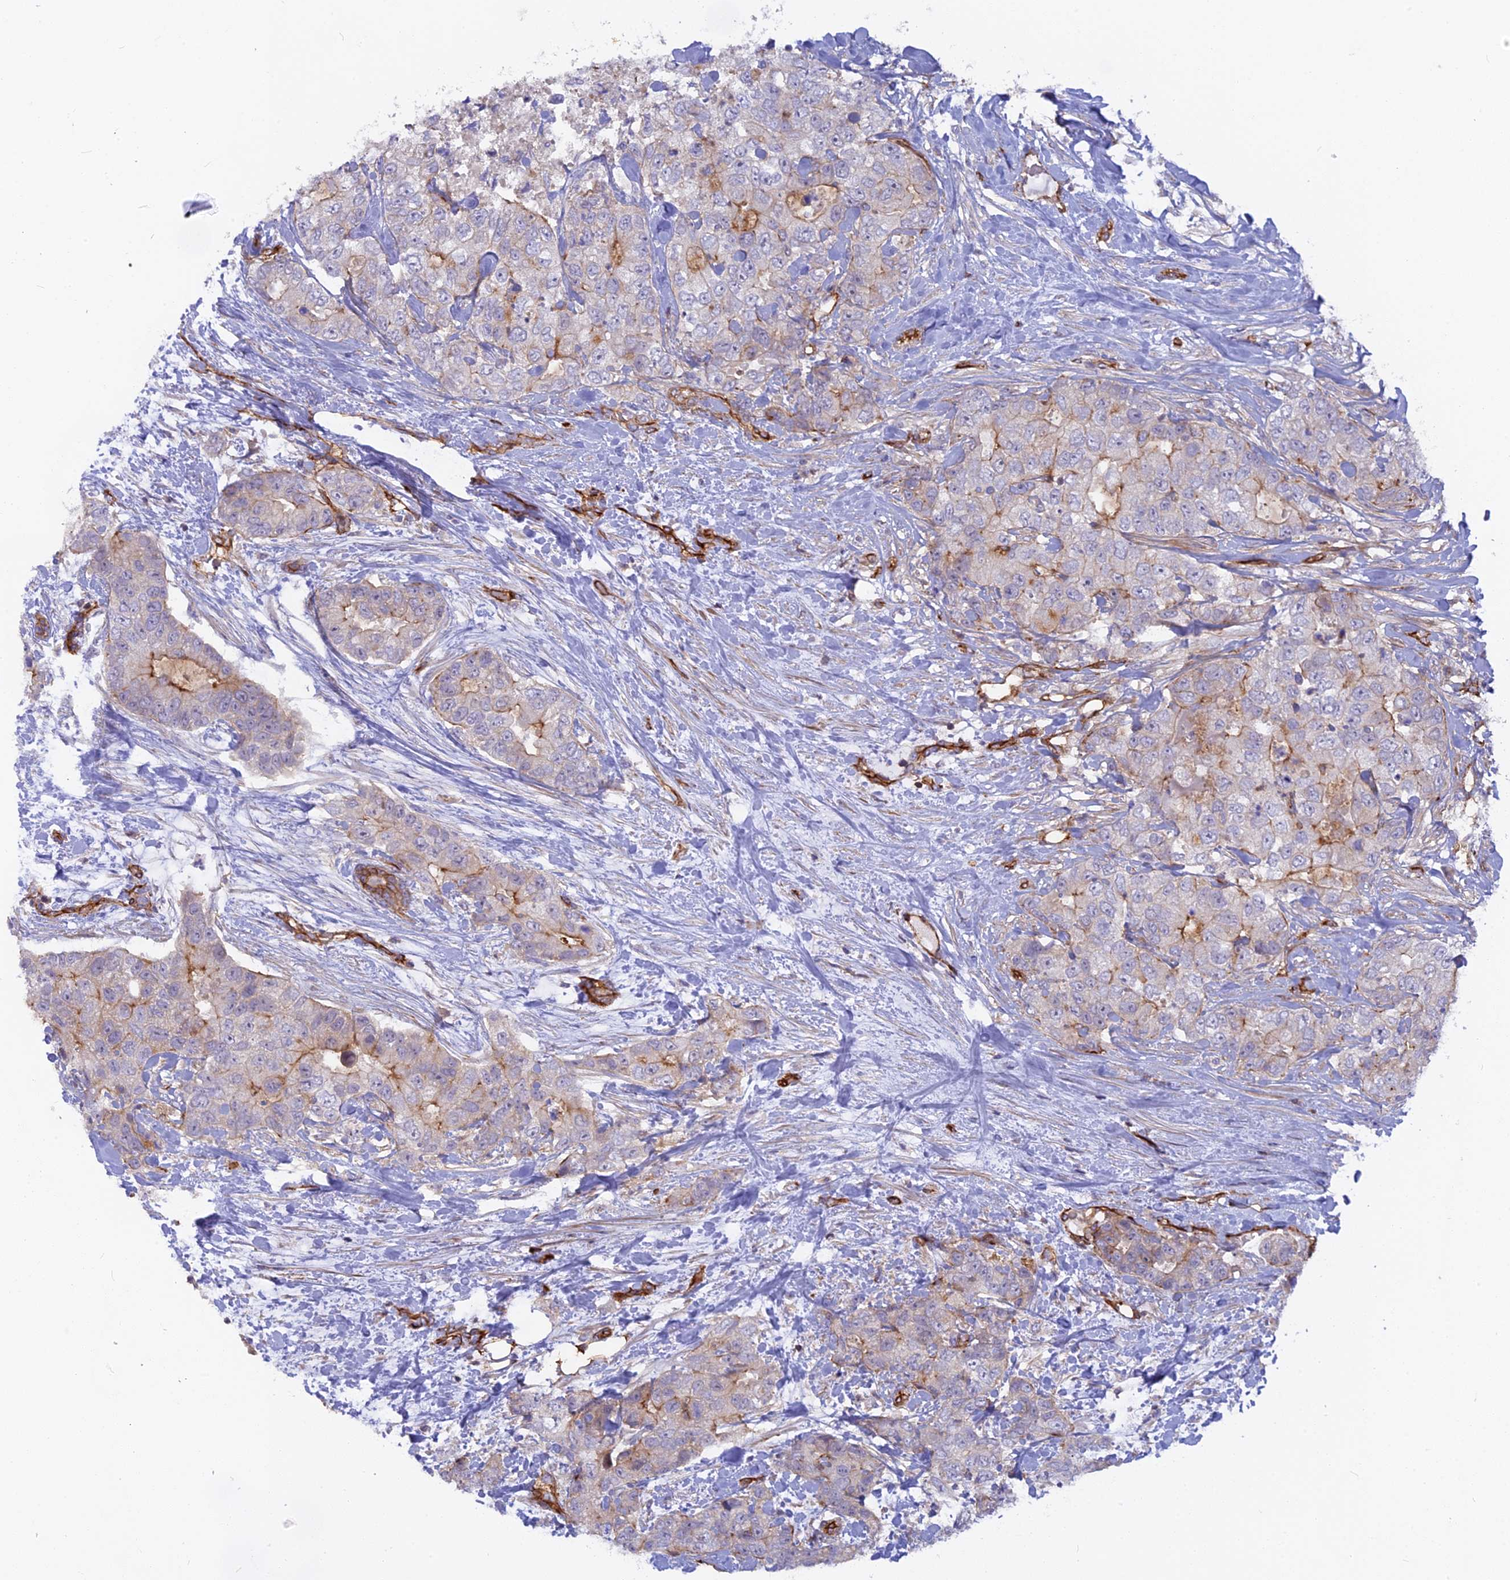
{"staining": {"intensity": "moderate", "quantity": "<25%", "location": "cytoplasmic/membranous"}, "tissue": "breast cancer", "cell_type": "Tumor cells", "image_type": "cancer", "snomed": [{"axis": "morphology", "description": "Duct carcinoma"}, {"axis": "topography", "description": "Breast"}], "caption": "Immunohistochemistry (IHC) micrograph of breast cancer (invasive ductal carcinoma) stained for a protein (brown), which exhibits low levels of moderate cytoplasmic/membranous positivity in approximately <25% of tumor cells.", "gene": "CNBD2", "patient": {"sex": "female", "age": 72}}